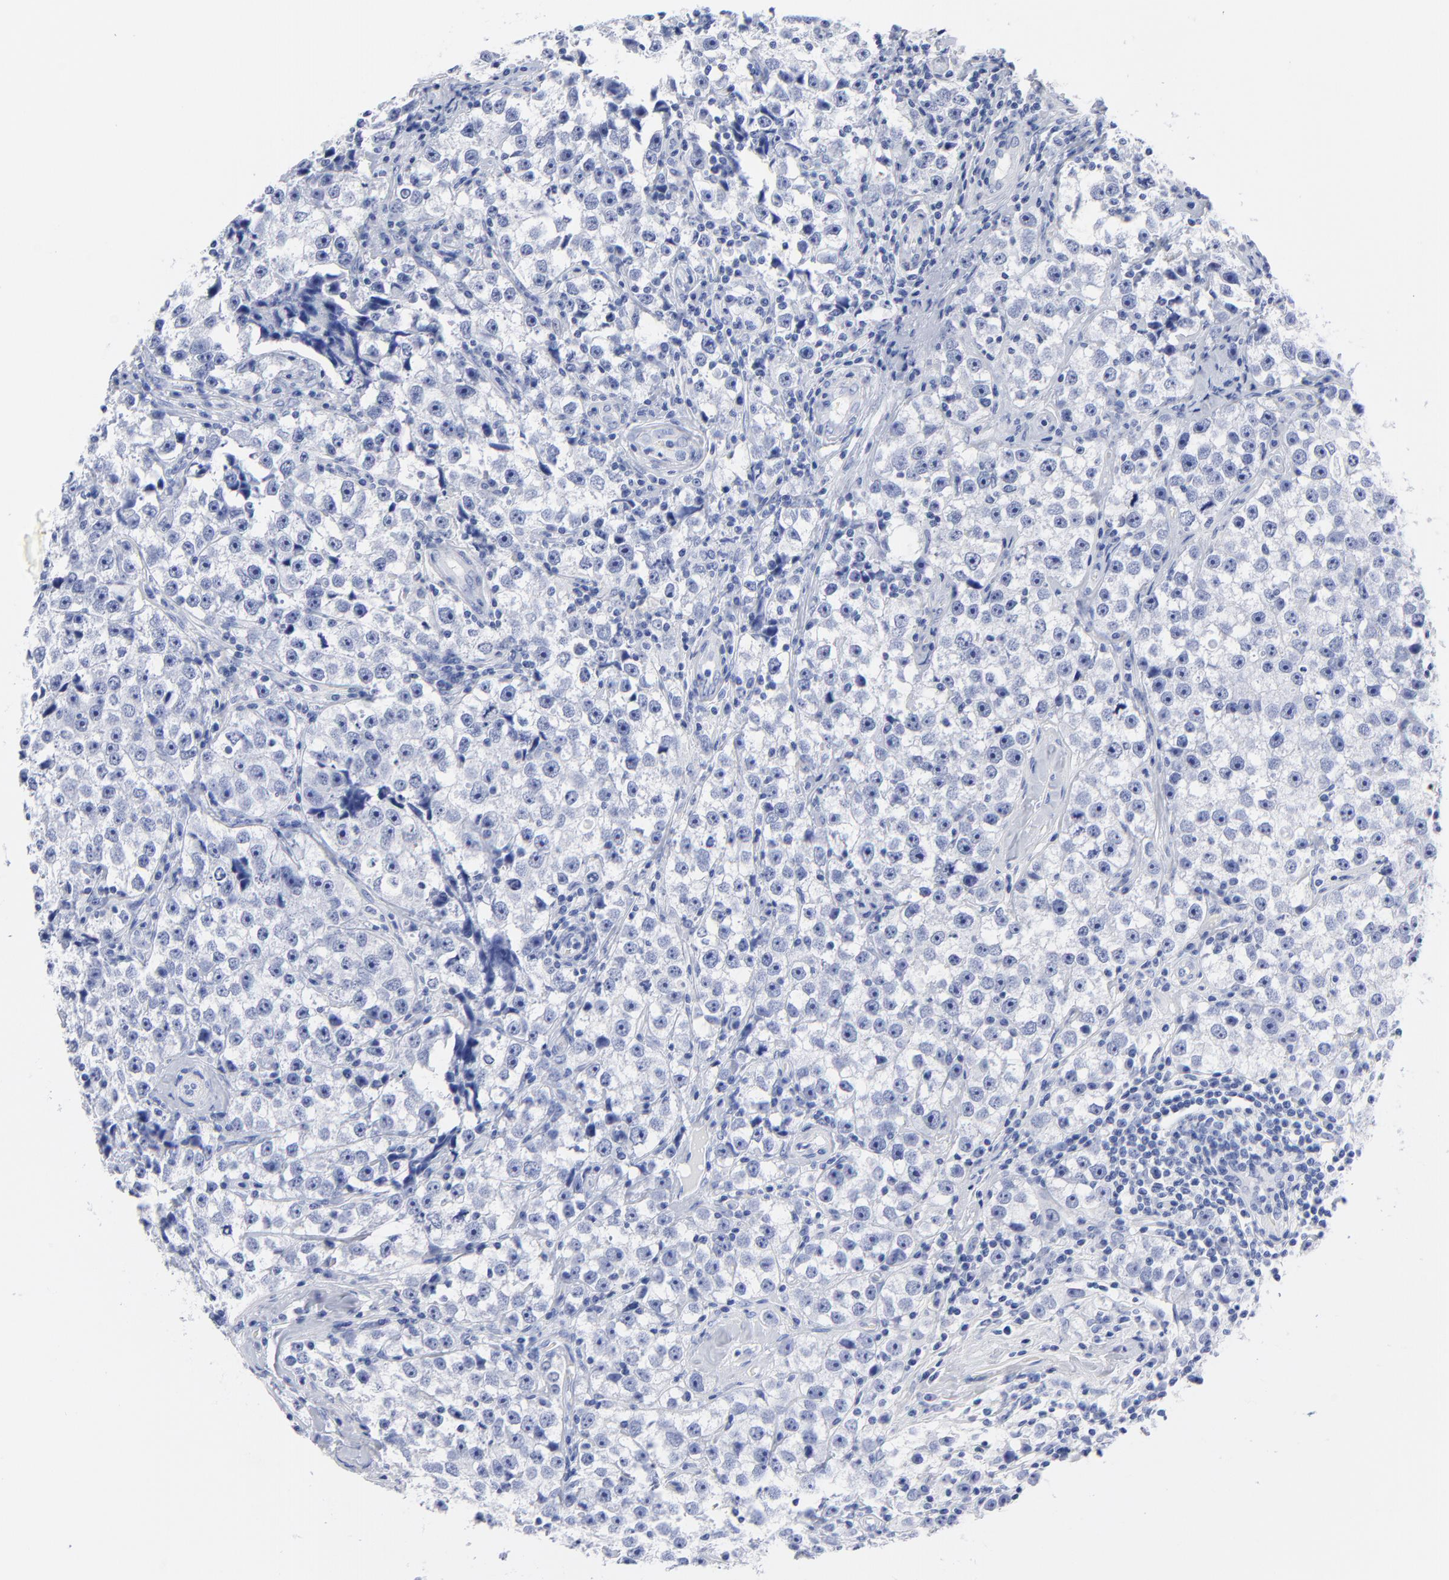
{"staining": {"intensity": "negative", "quantity": "none", "location": "none"}, "tissue": "testis cancer", "cell_type": "Tumor cells", "image_type": "cancer", "snomed": [{"axis": "morphology", "description": "Seminoma, NOS"}, {"axis": "topography", "description": "Testis"}], "caption": "Immunohistochemical staining of human seminoma (testis) demonstrates no significant staining in tumor cells.", "gene": "ACY1", "patient": {"sex": "male", "age": 32}}